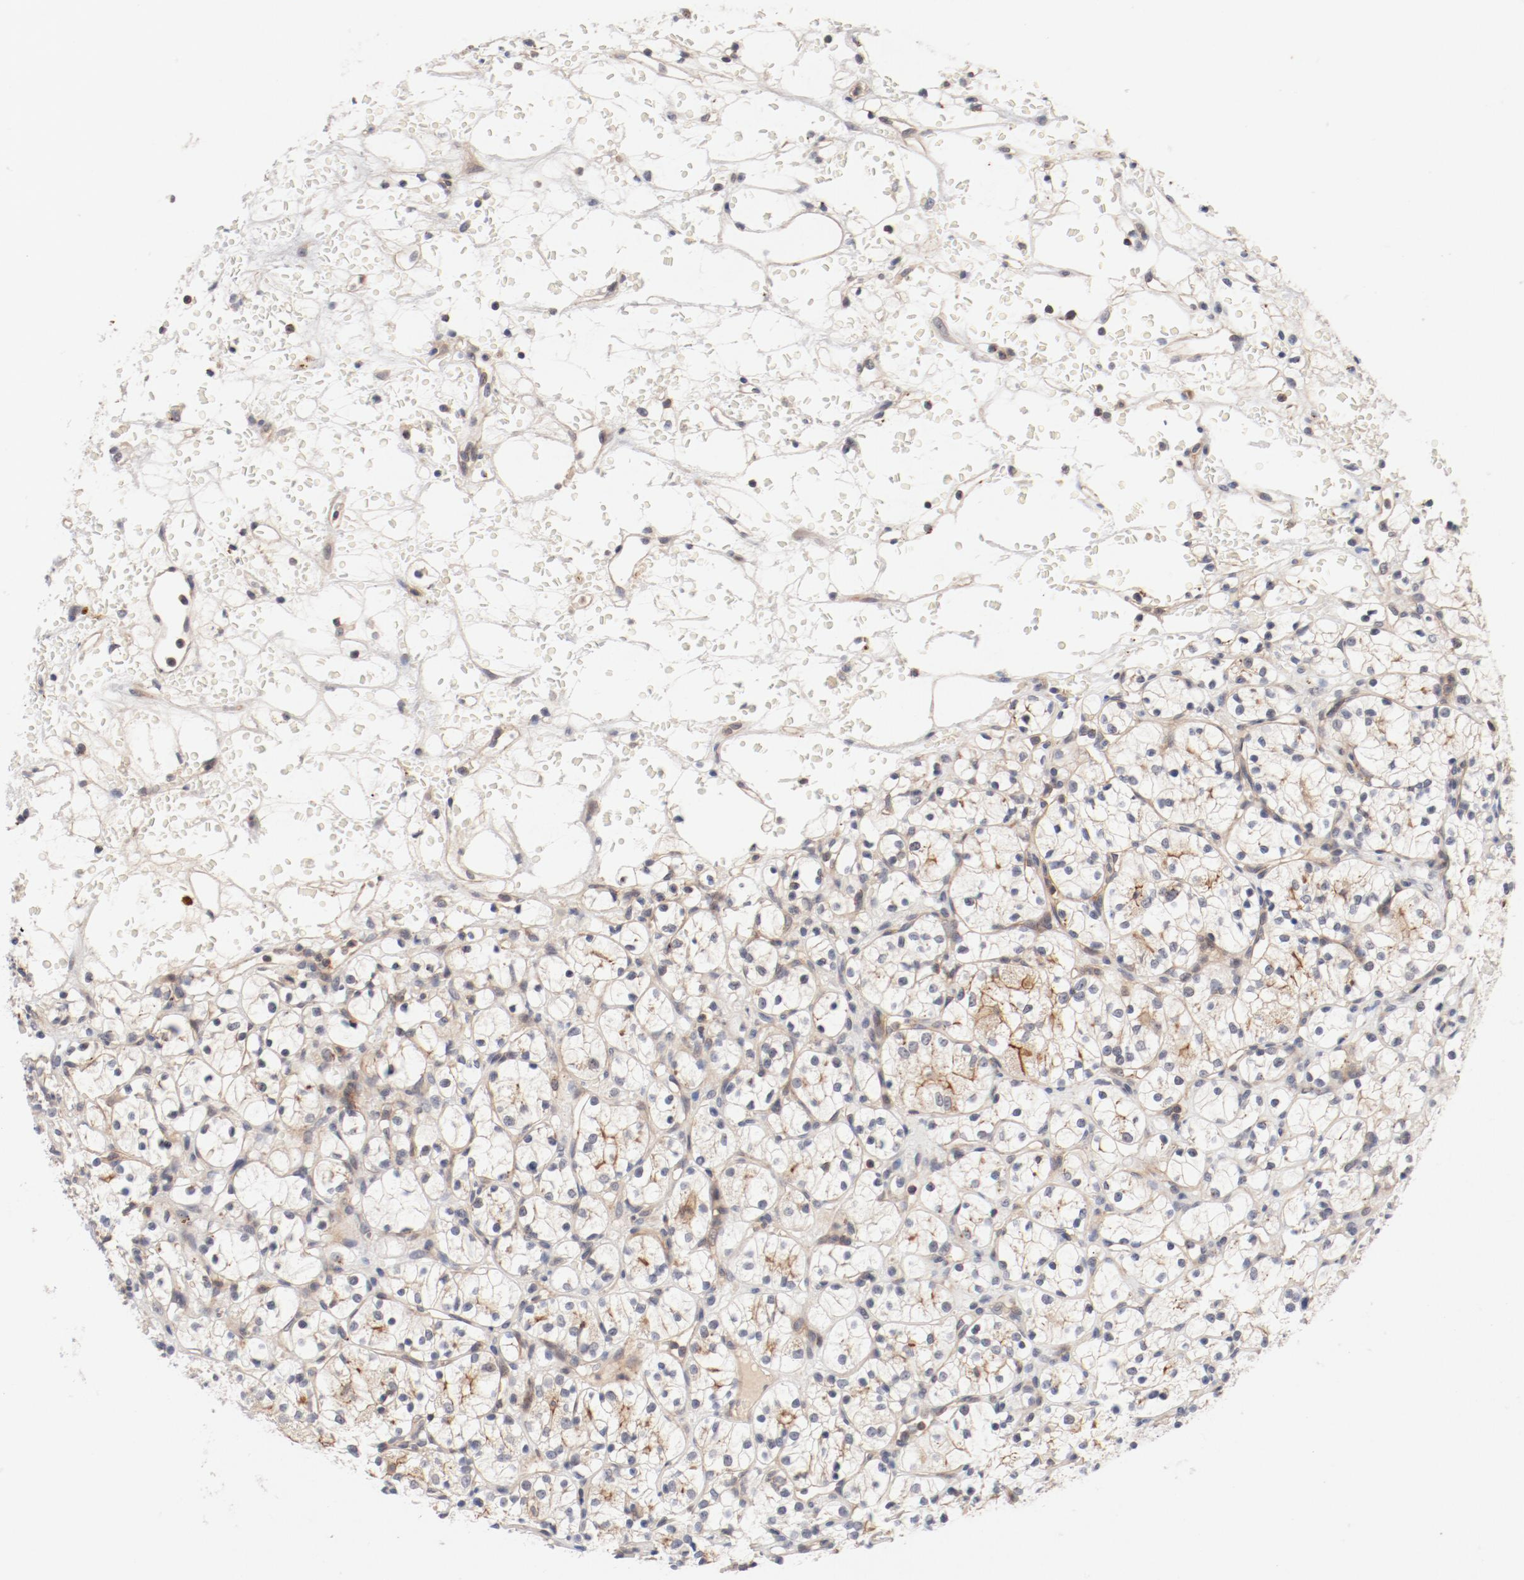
{"staining": {"intensity": "moderate", "quantity": "<25%", "location": "cytoplasmic/membranous"}, "tissue": "renal cancer", "cell_type": "Tumor cells", "image_type": "cancer", "snomed": [{"axis": "morphology", "description": "Adenocarcinoma, NOS"}, {"axis": "topography", "description": "Kidney"}], "caption": "Immunohistochemical staining of renal cancer reveals low levels of moderate cytoplasmic/membranous expression in about <25% of tumor cells. (DAB (3,3'-diaminobenzidine) IHC with brightfield microscopy, high magnification).", "gene": "ZNF267", "patient": {"sex": "female", "age": 60}}